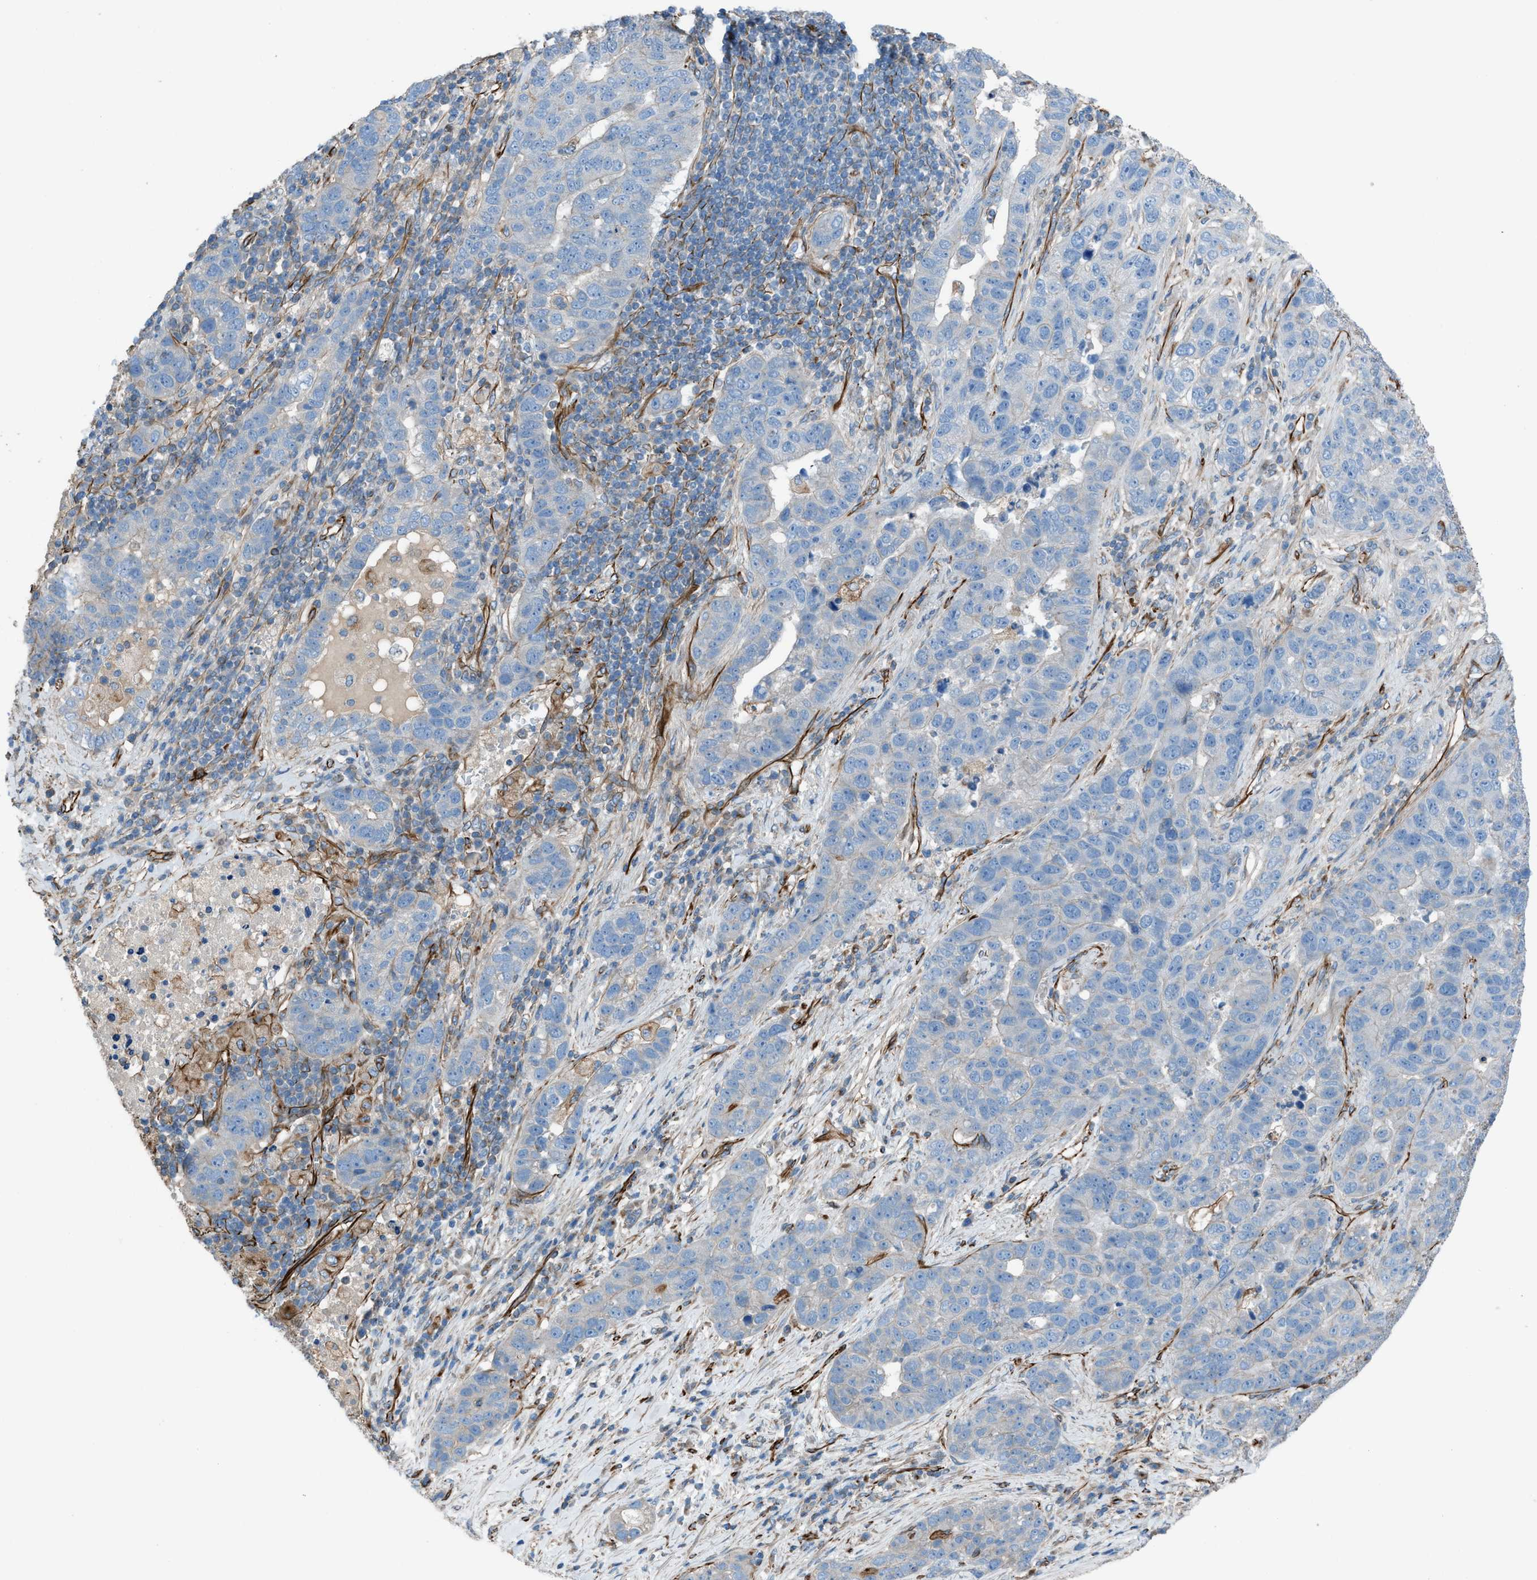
{"staining": {"intensity": "negative", "quantity": "none", "location": "none"}, "tissue": "pancreatic cancer", "cell_type": "Tumor cells", "image_type": "cancer", "snomed": [{"axis": "morphology", "description": "Adenocarcinoma, NOS"}, {"axis": "topography", "description": "Pancreas"}], "caption": "Immunohistochemistry micrograph of neoplastic tissue: pancreatic adenocarcinoma stained with DAB (3,3'-diaminobenzidine) reveals no significant protein expression in tumor cells.", "gene": "CABP7", "patient": {"sex": "female", "age": 61}}